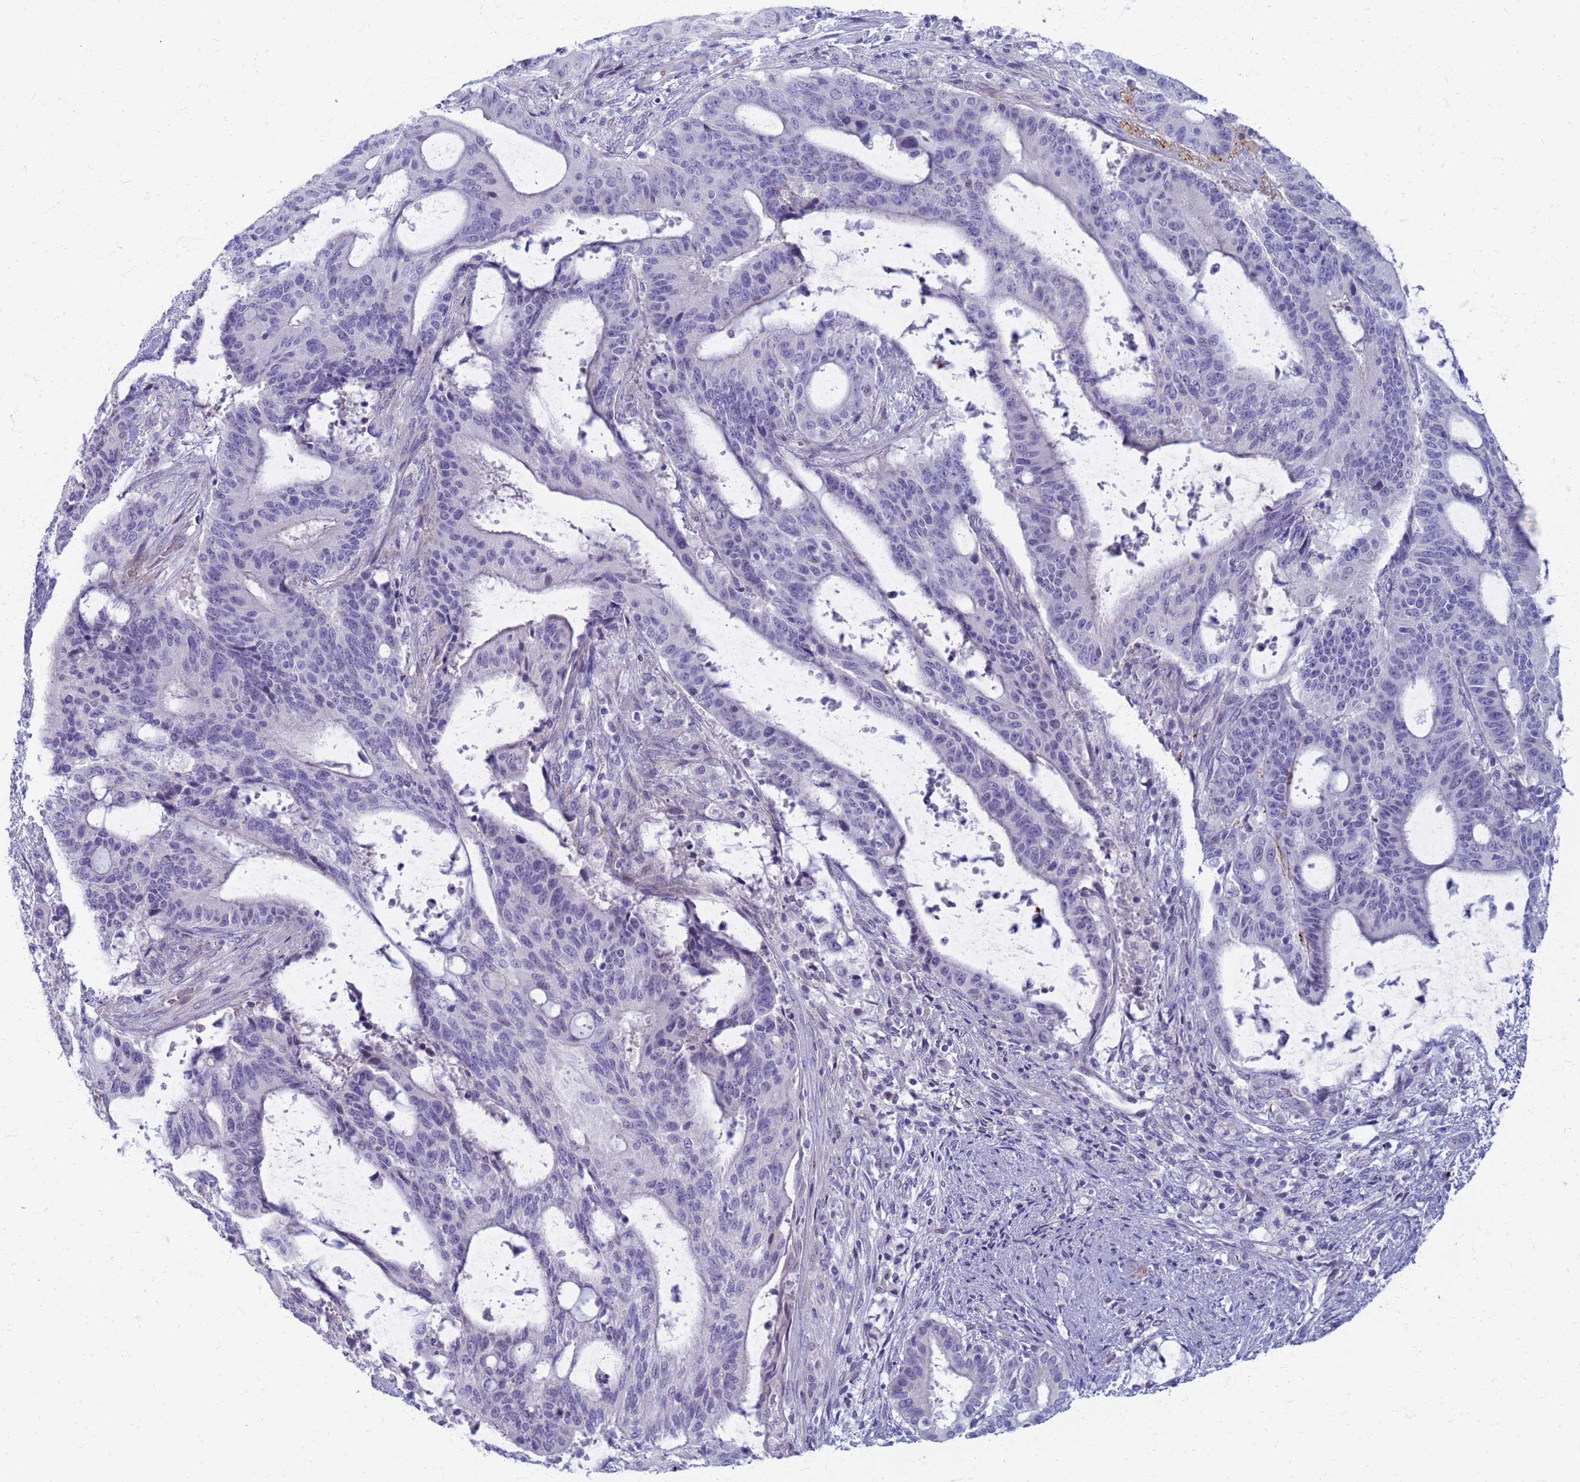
{"staining": {"intensity": "negative", "quantity": "none", "location": "none"}, "tissue": "liver cancer", "cell_type": "Tumor cells", "image_type": "cancer", "snomed": [{"axis": "morphology", "description": "Normal tissue, NOS"}, {"axis": "morphology", "description": "Cholangiocarcinoma"}, {"axis": "topography", "description": "Liver"}, {"axis": "topography", "description": "Peripheral nerve tissue"}], "caption": "This is a micrograph of IHC staining of liver cancer (cholangiocarcinoma), which shows no expression in tumor cells.", "gene": "CLCA2", "patient": {"sex": "female", "age": 73}}